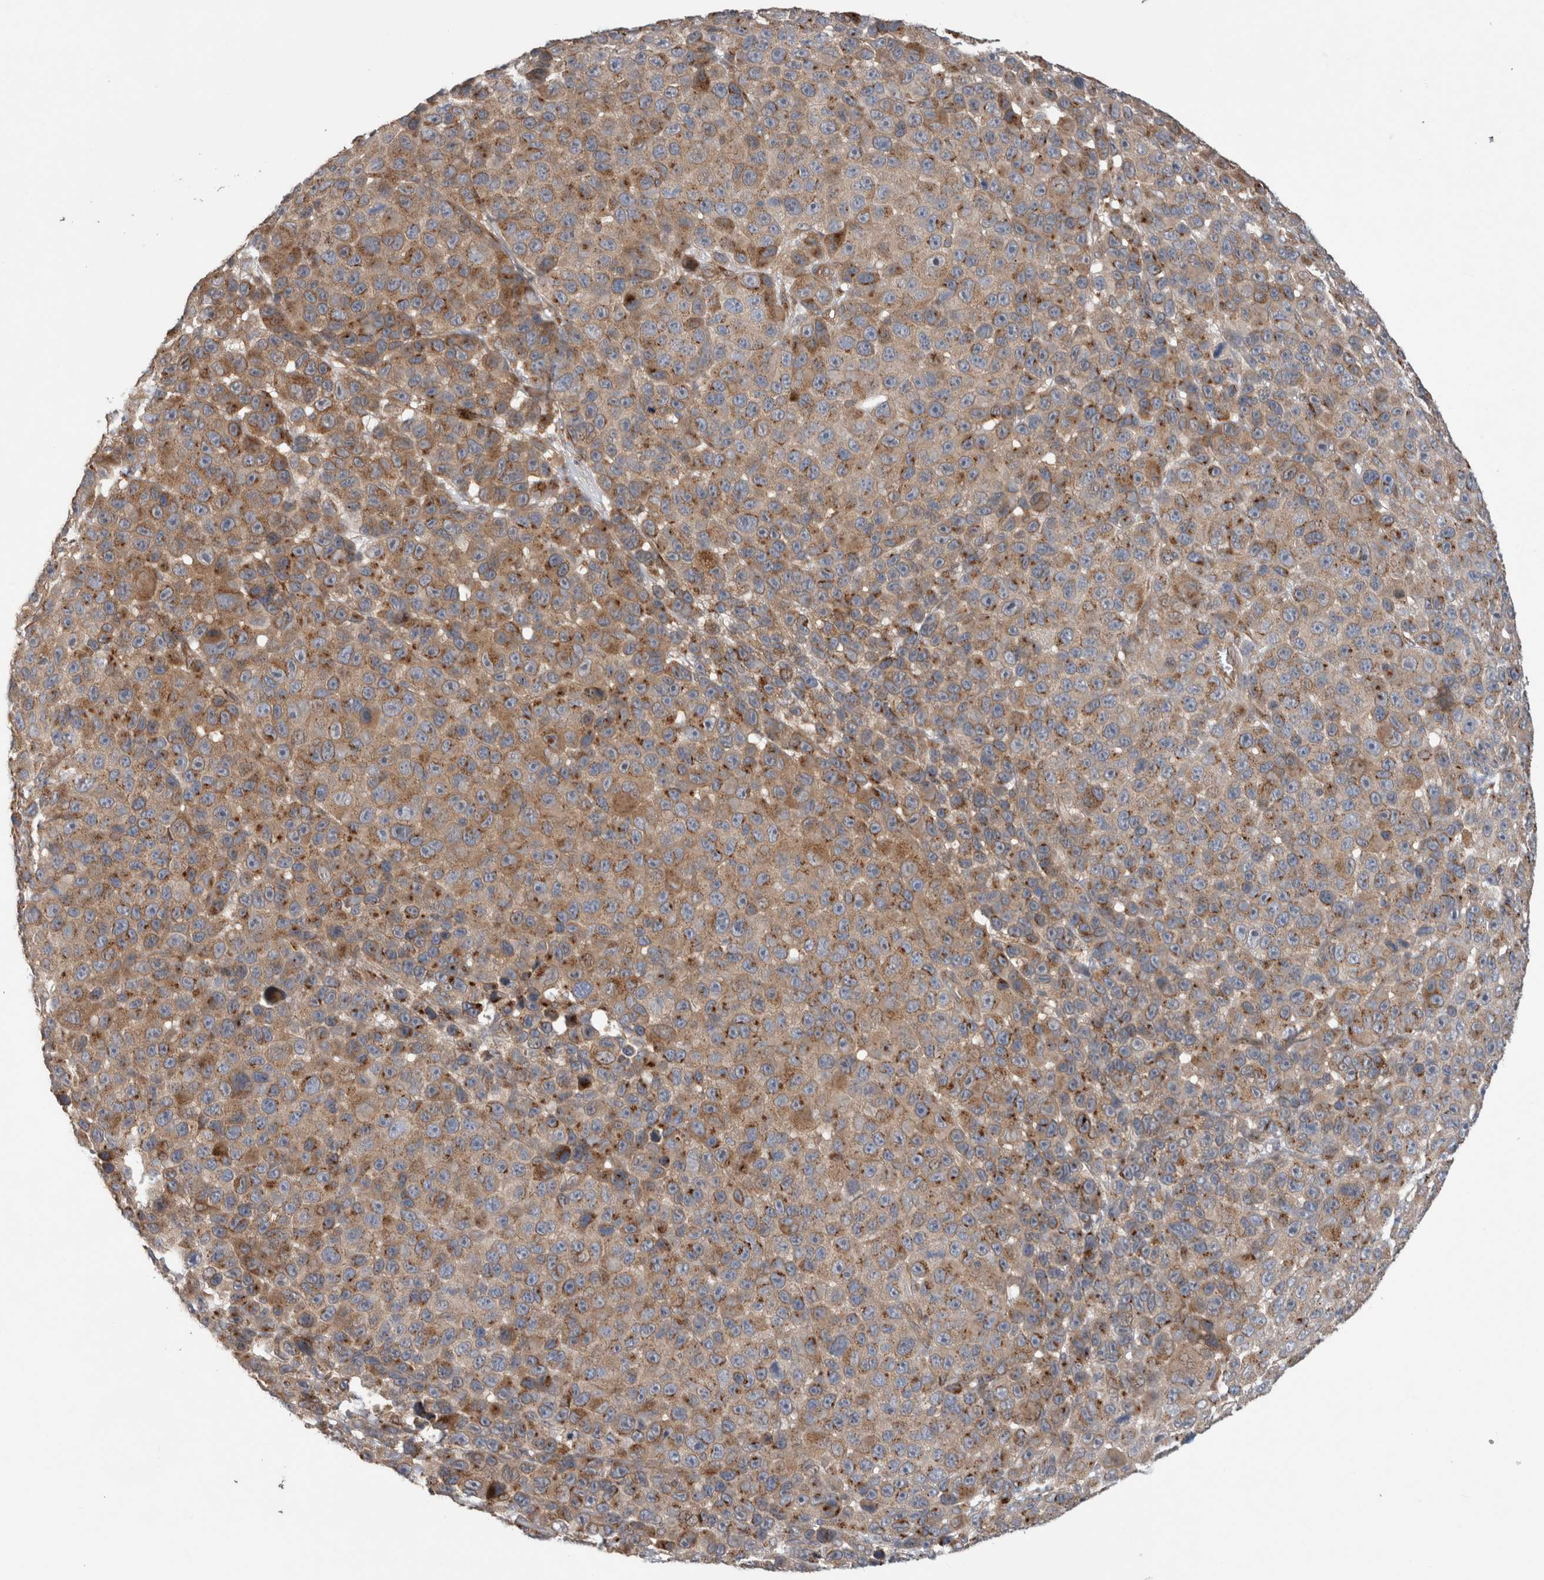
{"staining": {"intensity": "moderate", "quantity": ">75%", "location": "cytoplasmic/membranous"}, "tissue": "melanoma", "cell_type": "Tumor cells", "image_type": "cancer", "snomed": [{"axis": "morphology", "description": "Malignant melanoma, NOS"}, {"axis": "topography", "description": "Skin"}], "caption": "Malignant melanoma stained with a brown dye demonstrates moderate cytoplasmic/membranous positive staining in approximately >75% of tumor cells.", "gene": "TRIM5", "patient": {"sex": "male", "age": 53}}